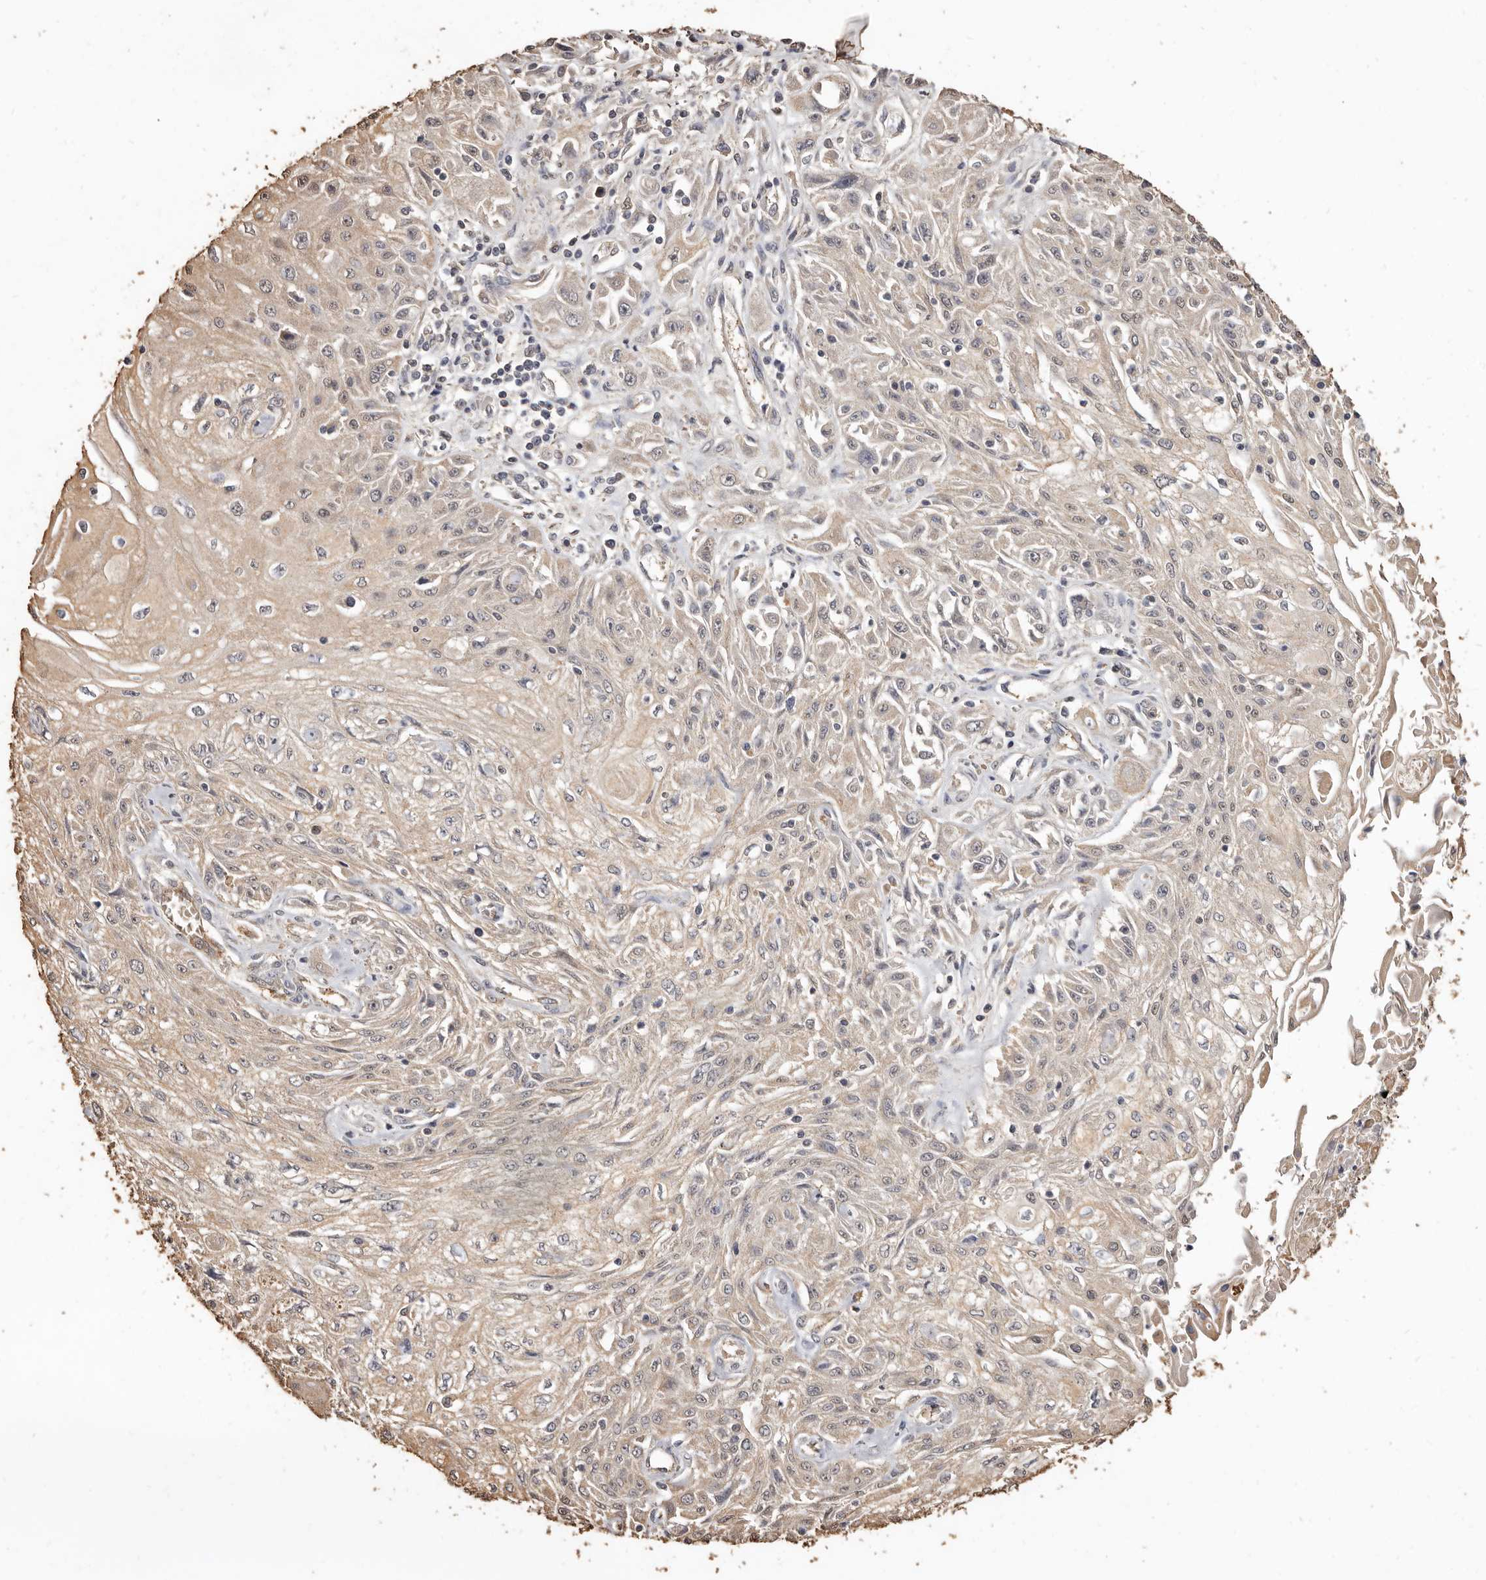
{"staining": {"intensity": "weak", "quantity": "25%-75%", "location": "cytoplasmic/membranous"}, "tissue": "skin cancer", "cell_type": "Tumor cells", "image_type": "cancer", "snomed": [{"axis": "morphology", "description": "Squamous cell carcinoma, NOS"}, {"axis": "morphology", "description": "Squamous cell carcinoma, metastatic, NOS"}, {"axis": "topography", "description": "Skin"}, {"axis": "topography", "description": "Lymph node"}], "caption": "Protein positivity by IHC exhibits weak cytoplasmic/membranous staining in approximately 25%-75% of tumor cells in skin cancer (metastatic squamous cell carcinoma). The staining was performed using DAB (3,3'-diaminobenzidine), with brown indicating positive protein expression. Nuclei are stained blue with hematoxylin.", "gene": "INAVA", "patient": {"sex": "male", "age": 75}}